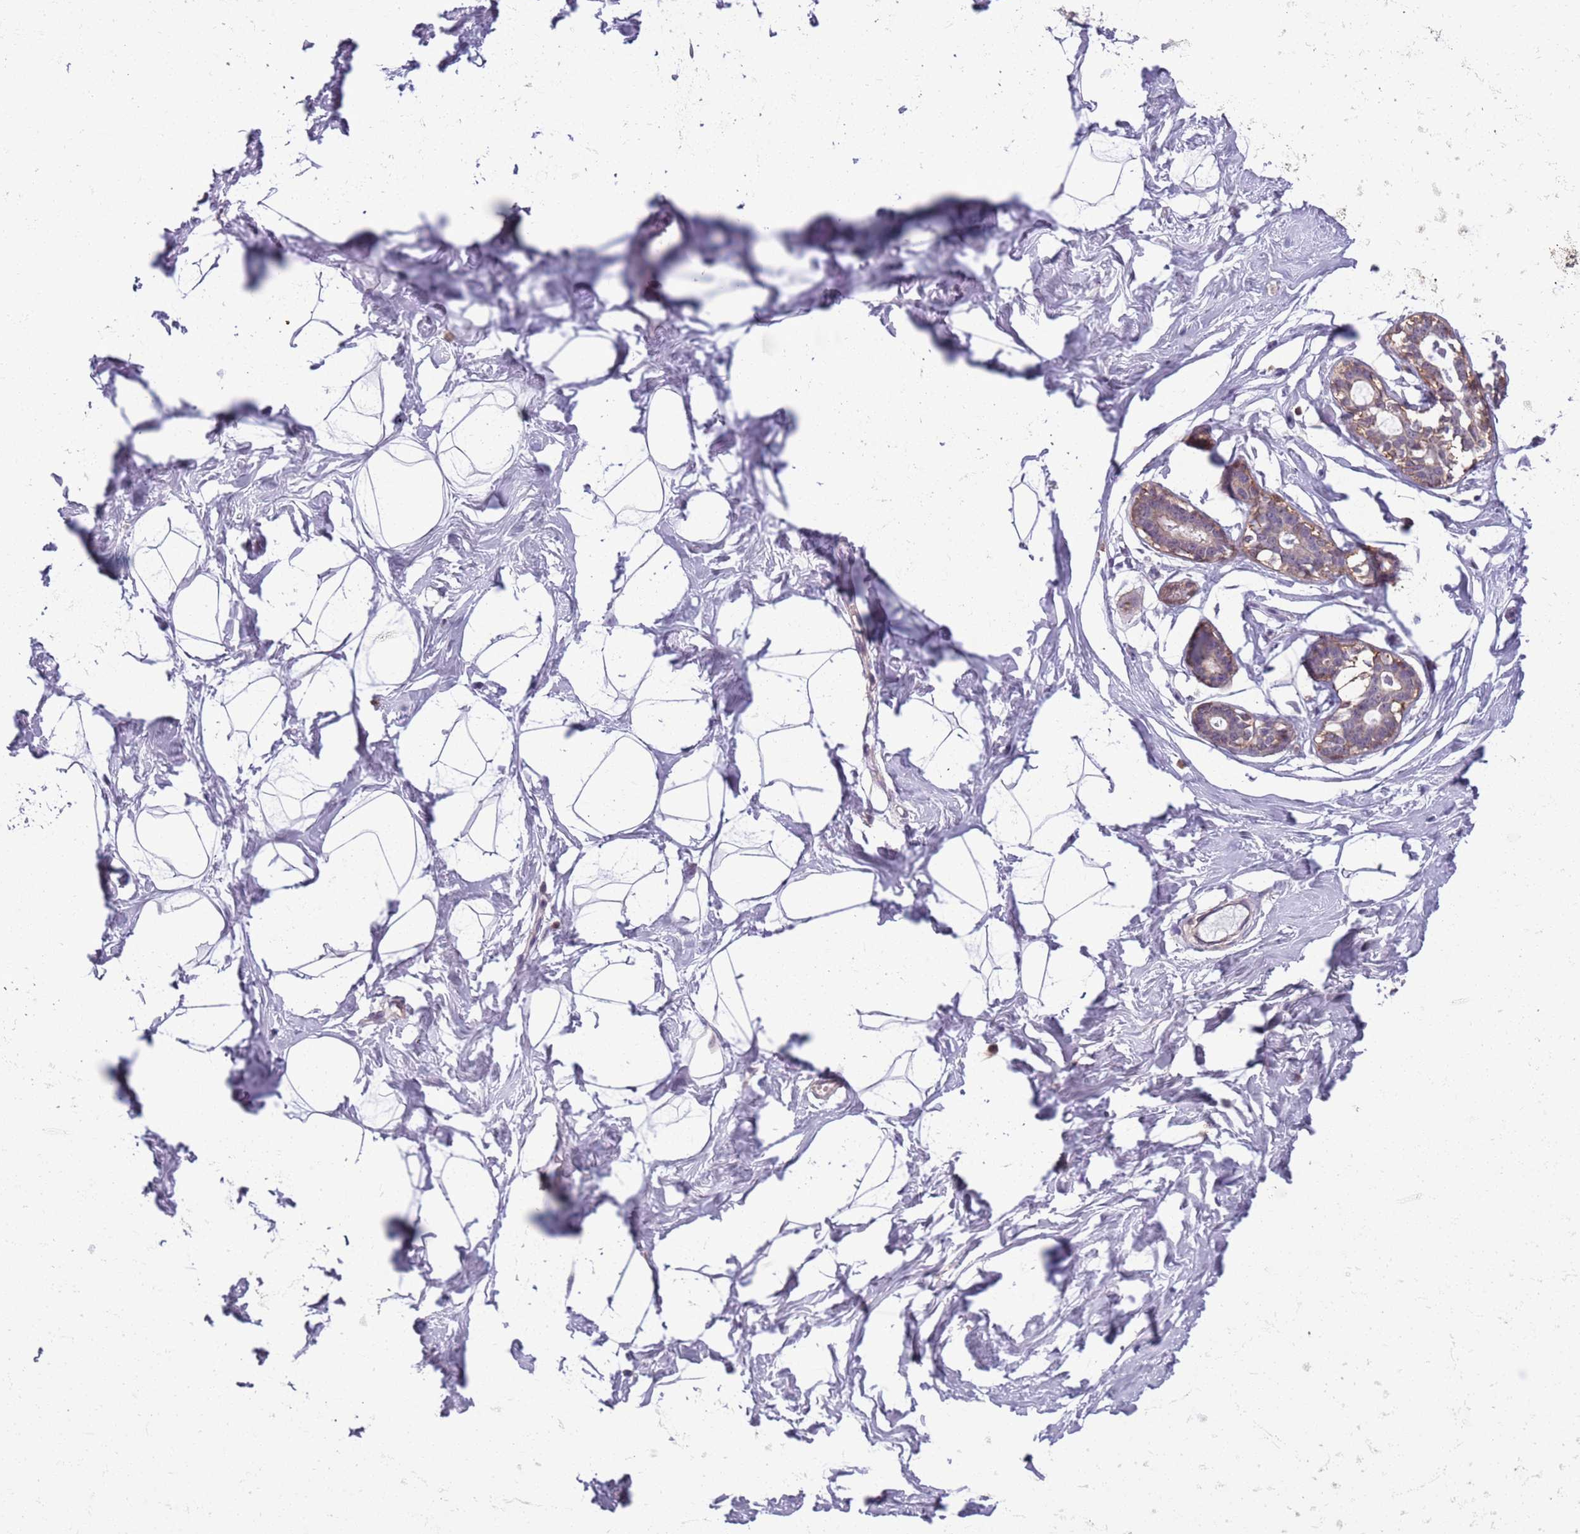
{"staining": {"intensity": "negative", "quantity": "none", "location": "none"}, "tissue": "breast", "cell_type": "Adipocytes", "image_type": "normal", "snomed": [{"axis": "morphology", "description": "Normal tissue, NOS"}, {"axis": "morphology", "description": "Adenoma, NOS"}, {"axis": "topography", "description": "Breast"}], "caption": "Immunohistochemistry of normal human breast displays no staining in adipocytes.", "gene": "JAML", "patient": {"sex": "female", "age": 23}}